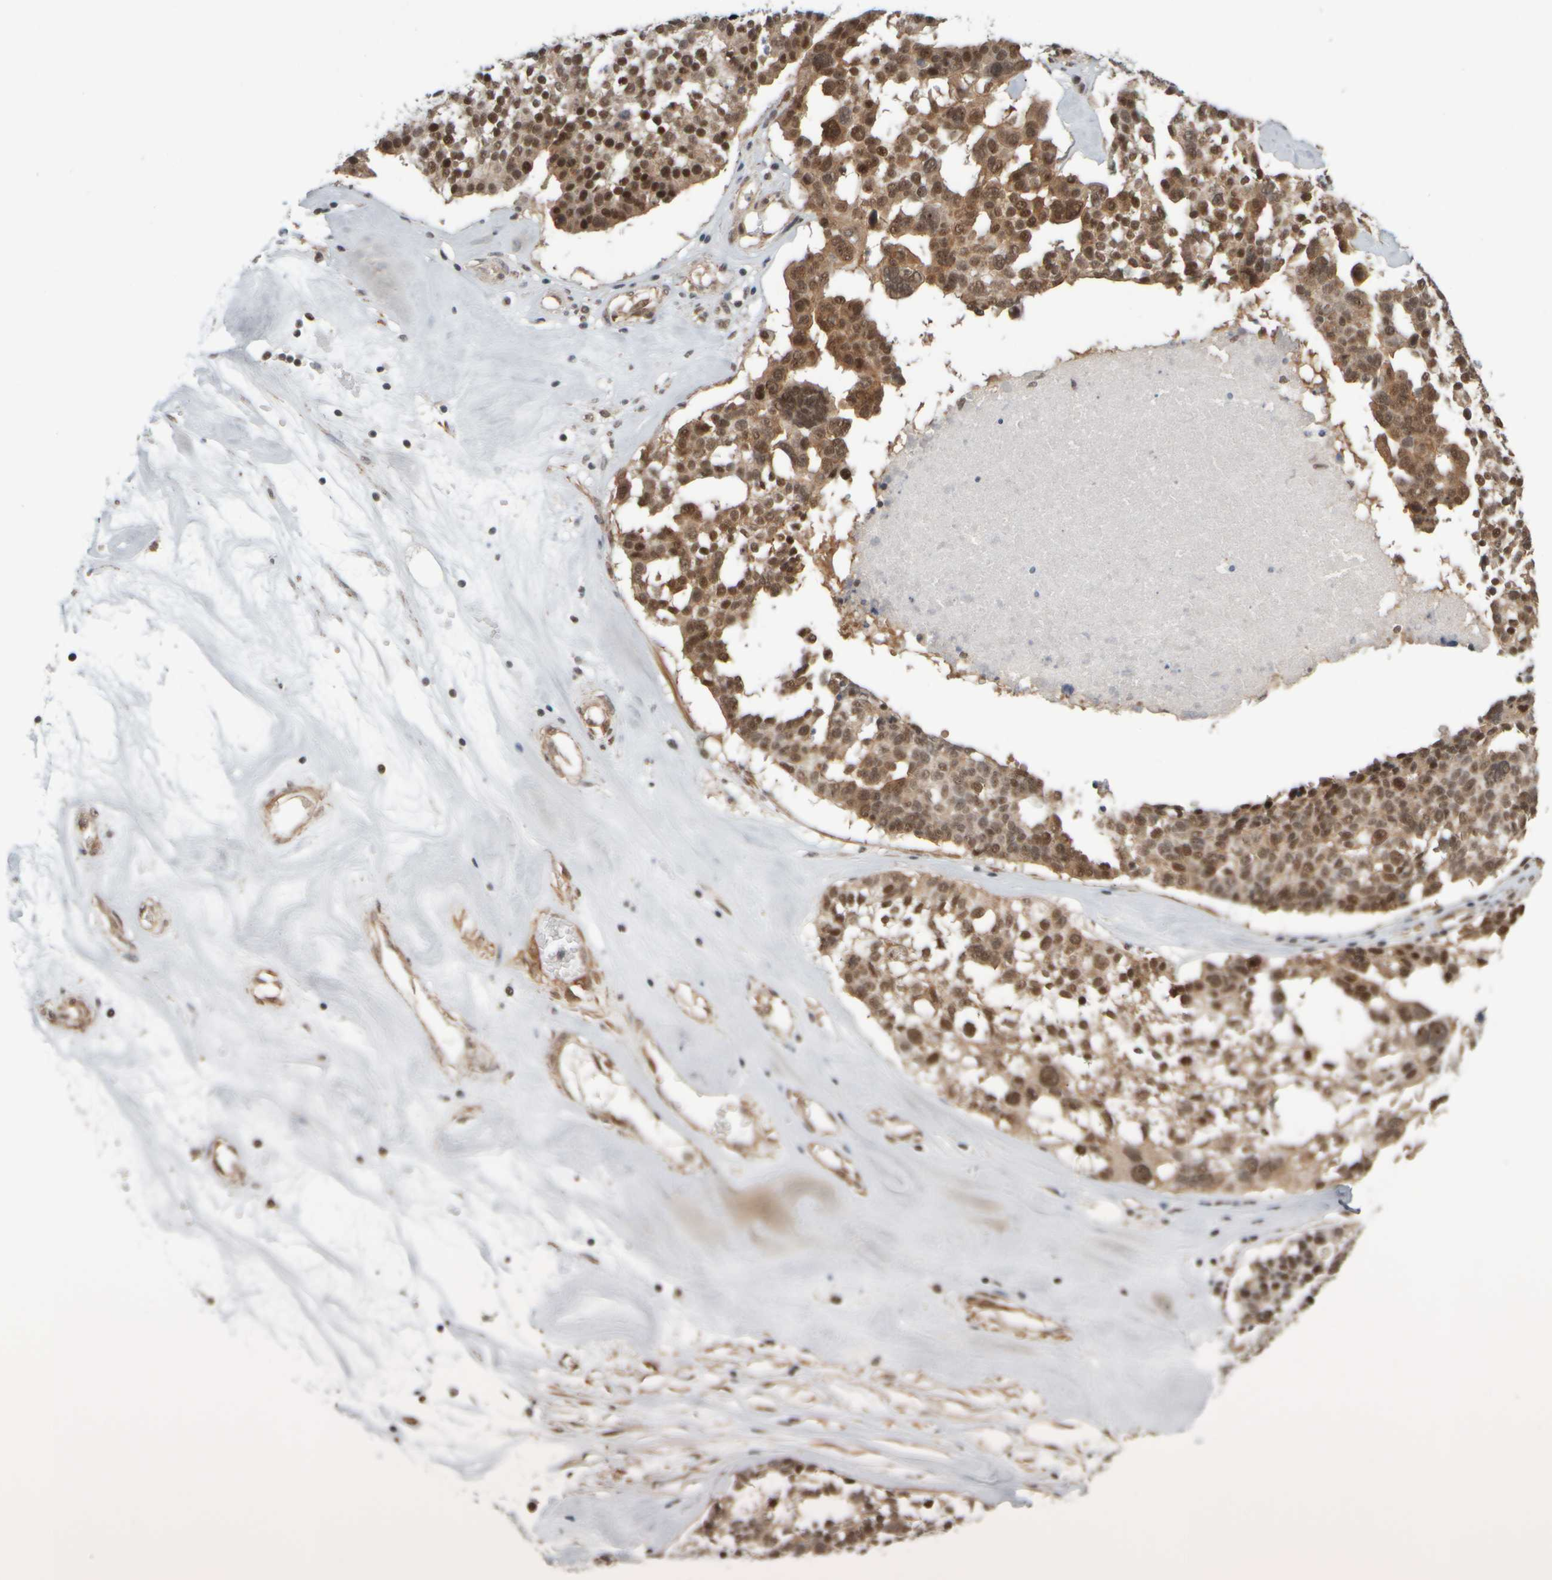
{"staining": {"intensity": "moderate", "quantity": ">75%", "location": "cytoplasmic/membranous,nuclear"}, "tissue": "ovarian cancer", "cell_type": "Tumor cells", "image_type": "cancer", "snomed": [{"axis": "morphology", "description": "Cystadenocarcinoma, serous, NOS"}, {"axis": "topography", "description": "Ovary"}], "caption": "A photomicrograph of ovarian cancer stained for a protein reveals moderate cytoplasmic/membranous and nuclear brown staining in tumor cells.", "gene": "SYNRG", "patient": {"sex": "female", "age": 59}}